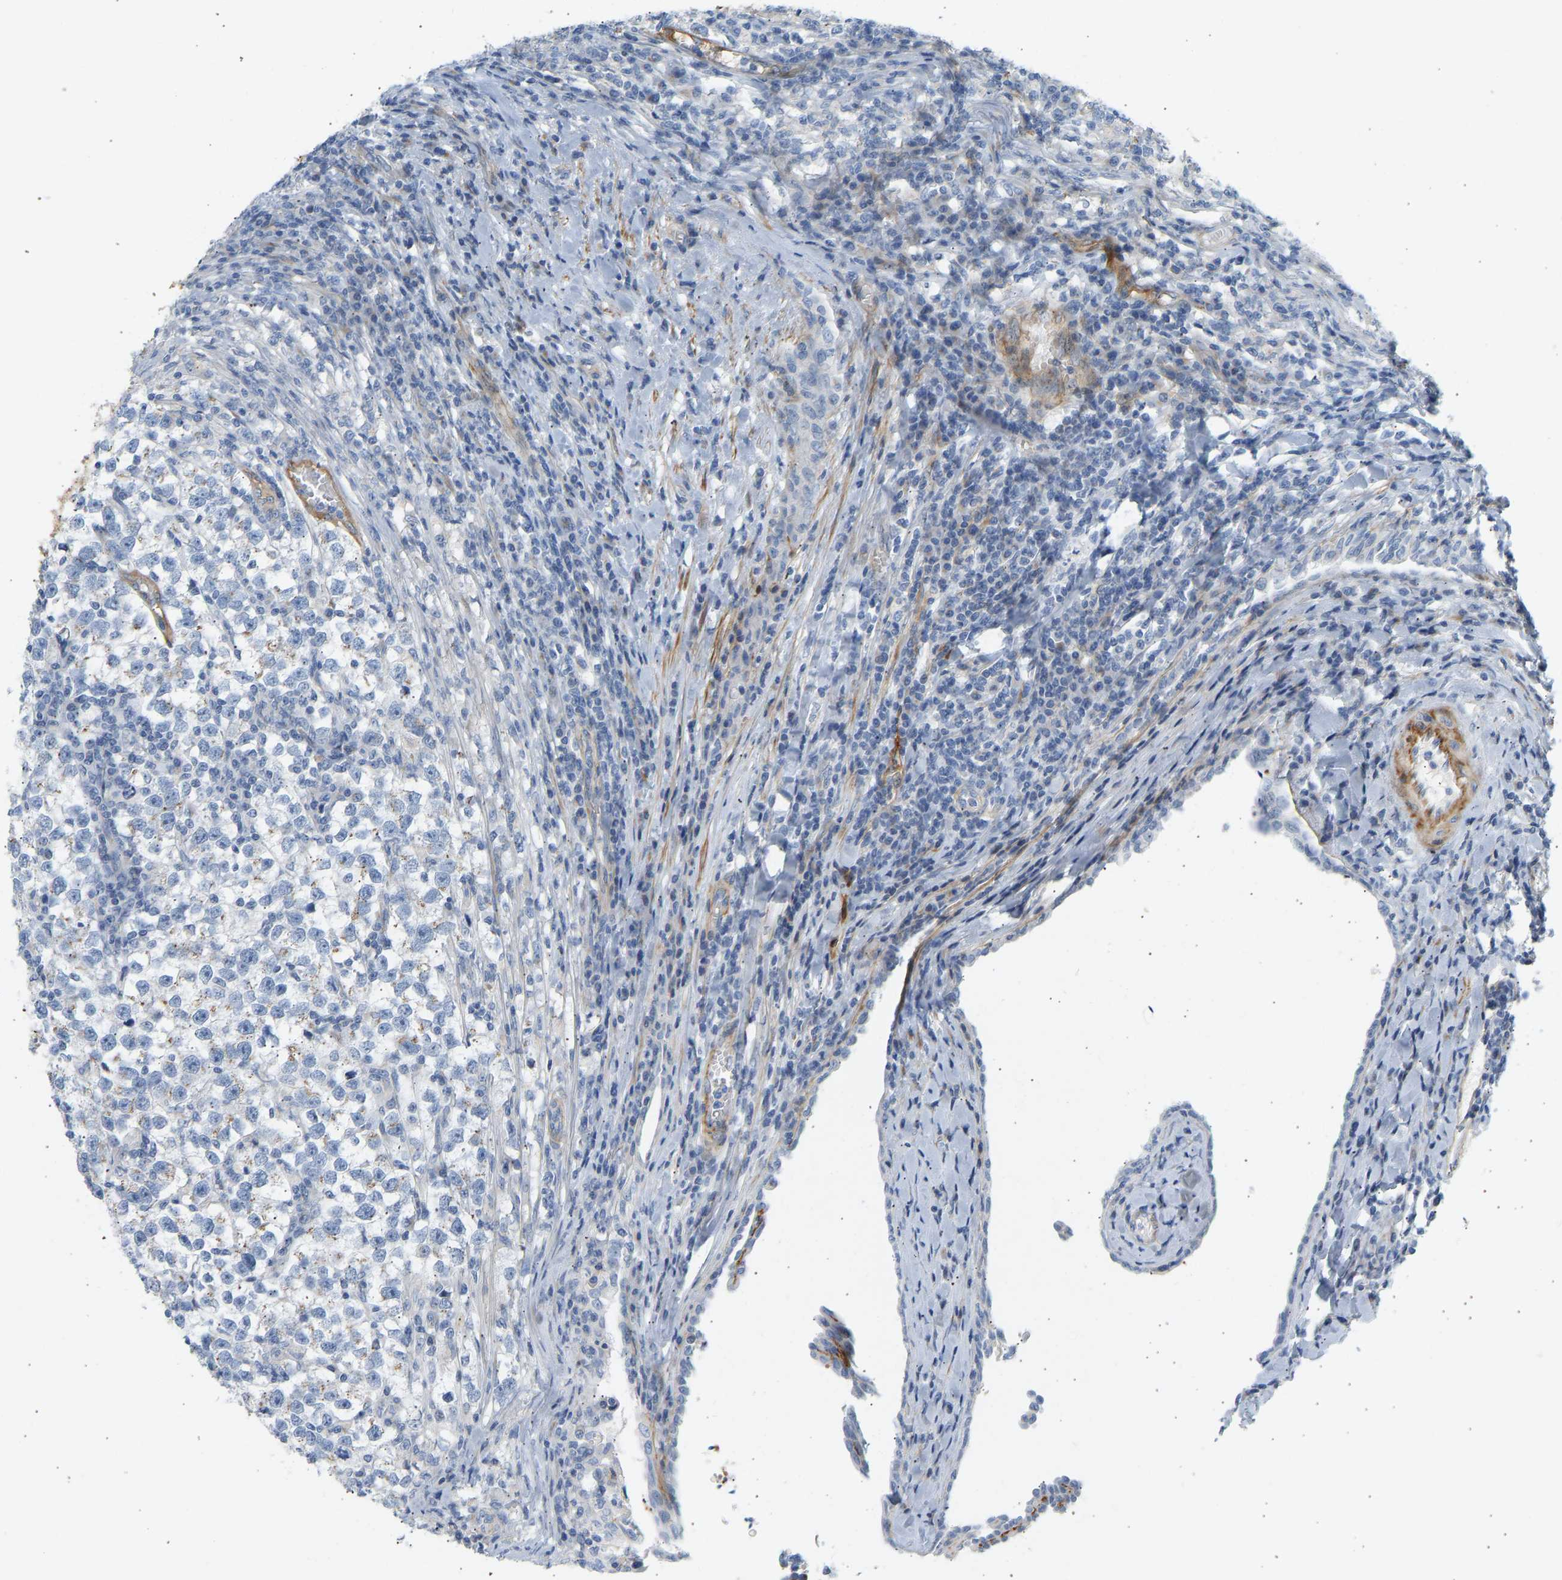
{"staining": {"intensity": "moderate", "quantity": "<25%", "location": "cytoplasmic/membranous"}, "tissue": "testis cancer", "cell_type": "Tumor cells", "image_type": "cancer", "snomed": [{"axis": "morphology", "description": "Normal tissue, NOS"}, {"axis": "morphology", "description": "Seminoma, NOS"}, {"axis": "topography", "description": "Testis"}], "caption": "Protein staining of testis cancer tissue exhibits moderate cytoplasmic/membranous positivity in about <25% of tumor cells. (DAB (3,3'-diaminobenzidine) IHC with brightfield microscopy, high magnification).", "gene": "SLC30A7", "patient": {"sex": "male", "age": 43}}